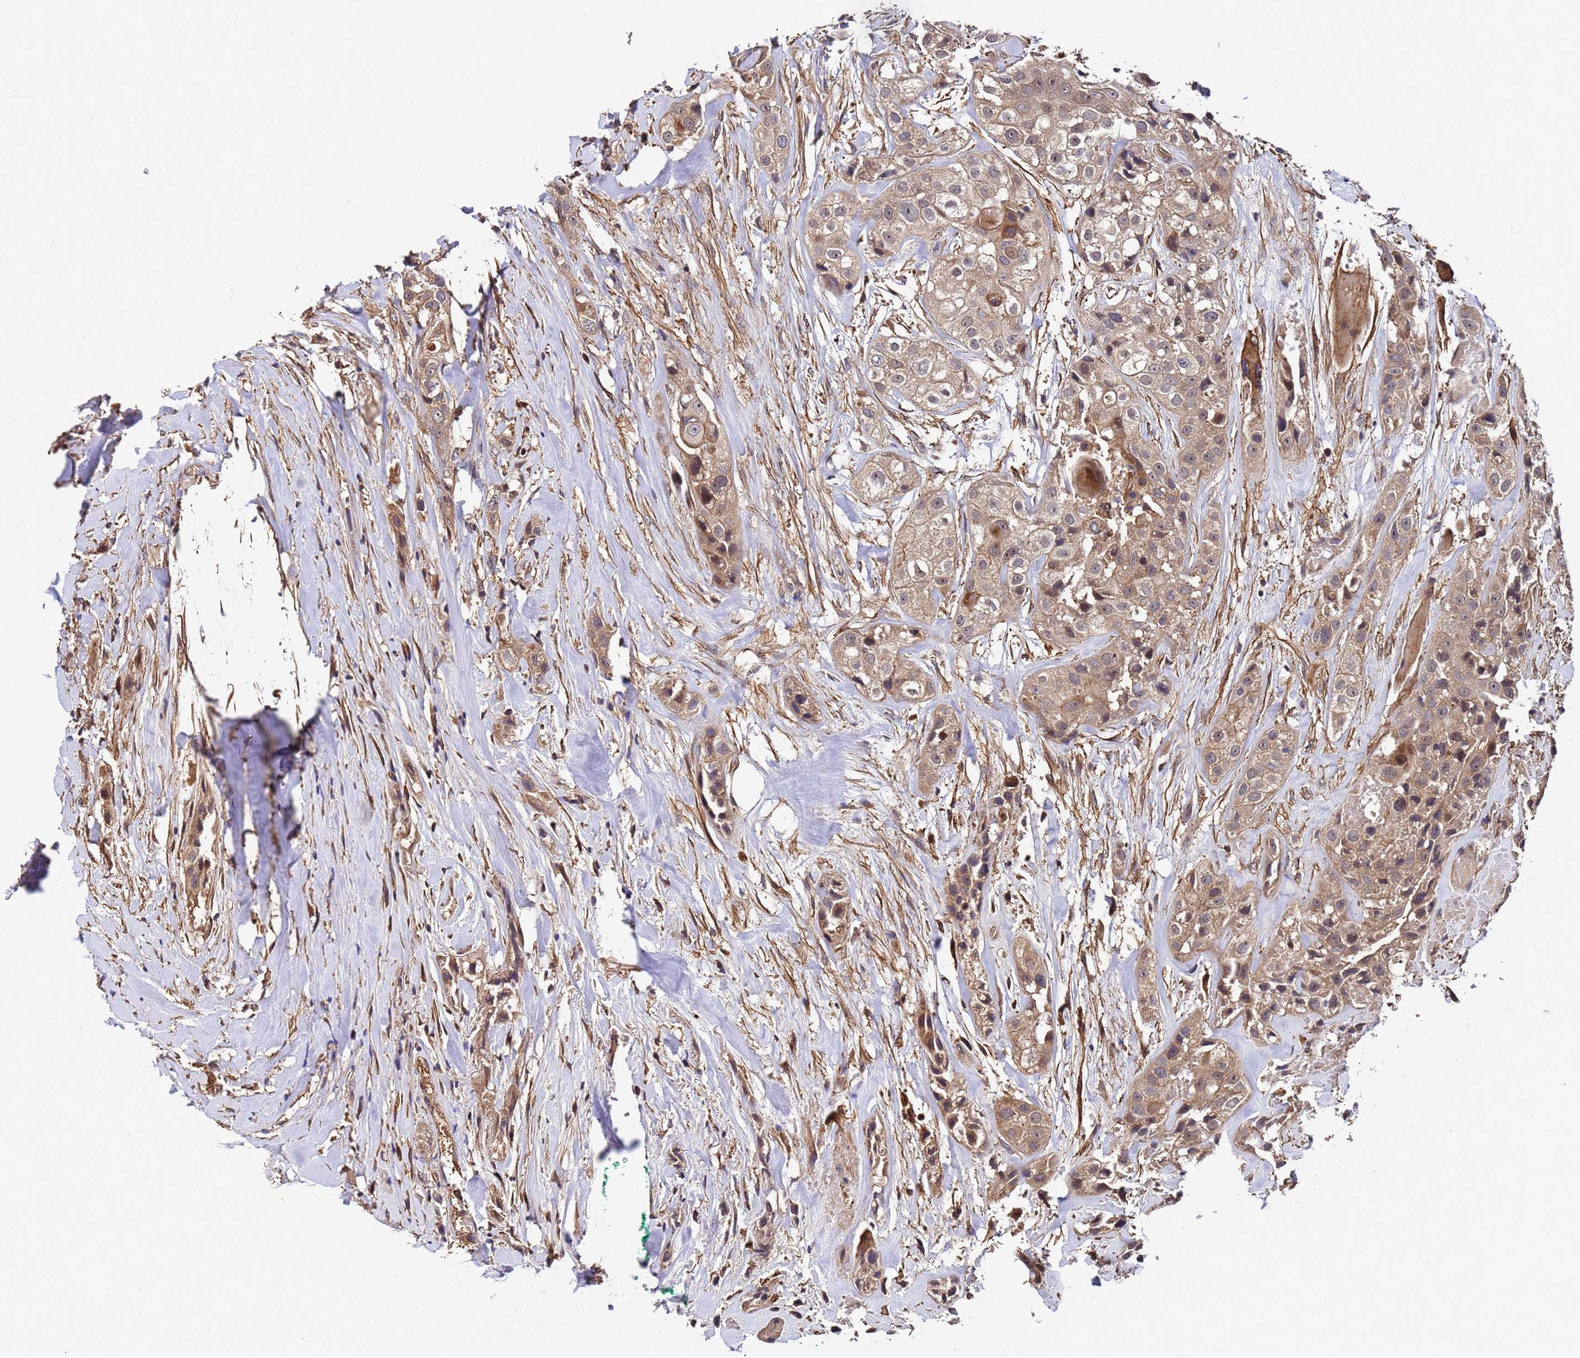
{"staining": {"intensity": "weak", "quantity": ">75%", "location": "cytoplasmic/membranous,nuclear"}, "tissue": "head and neck cancer", "cell_type": "Tumor cells", "image_type": "cancer", "snomed": [{"axis": "morphology", "description": "Normal tissue, NOS"}, {"axis": "morphology", "description": "Squamous cell carcinoma, NOS"}, {"axis": "topography", "description": "Skeletal muscle"}, {"axis": "topography", "description": "Head-Neck"}], "caption": "Protein staining of squamous cell carcinoma (head and neck) tissue displays weak cytoplasmic/membranous and nuclear positivity in about >75% of tumor cells. The protein of interest is shown in brown color, while the nuclei are stained blue.", "gene": "GSTCD", "patient": {"sex": "male", "age": 51}}